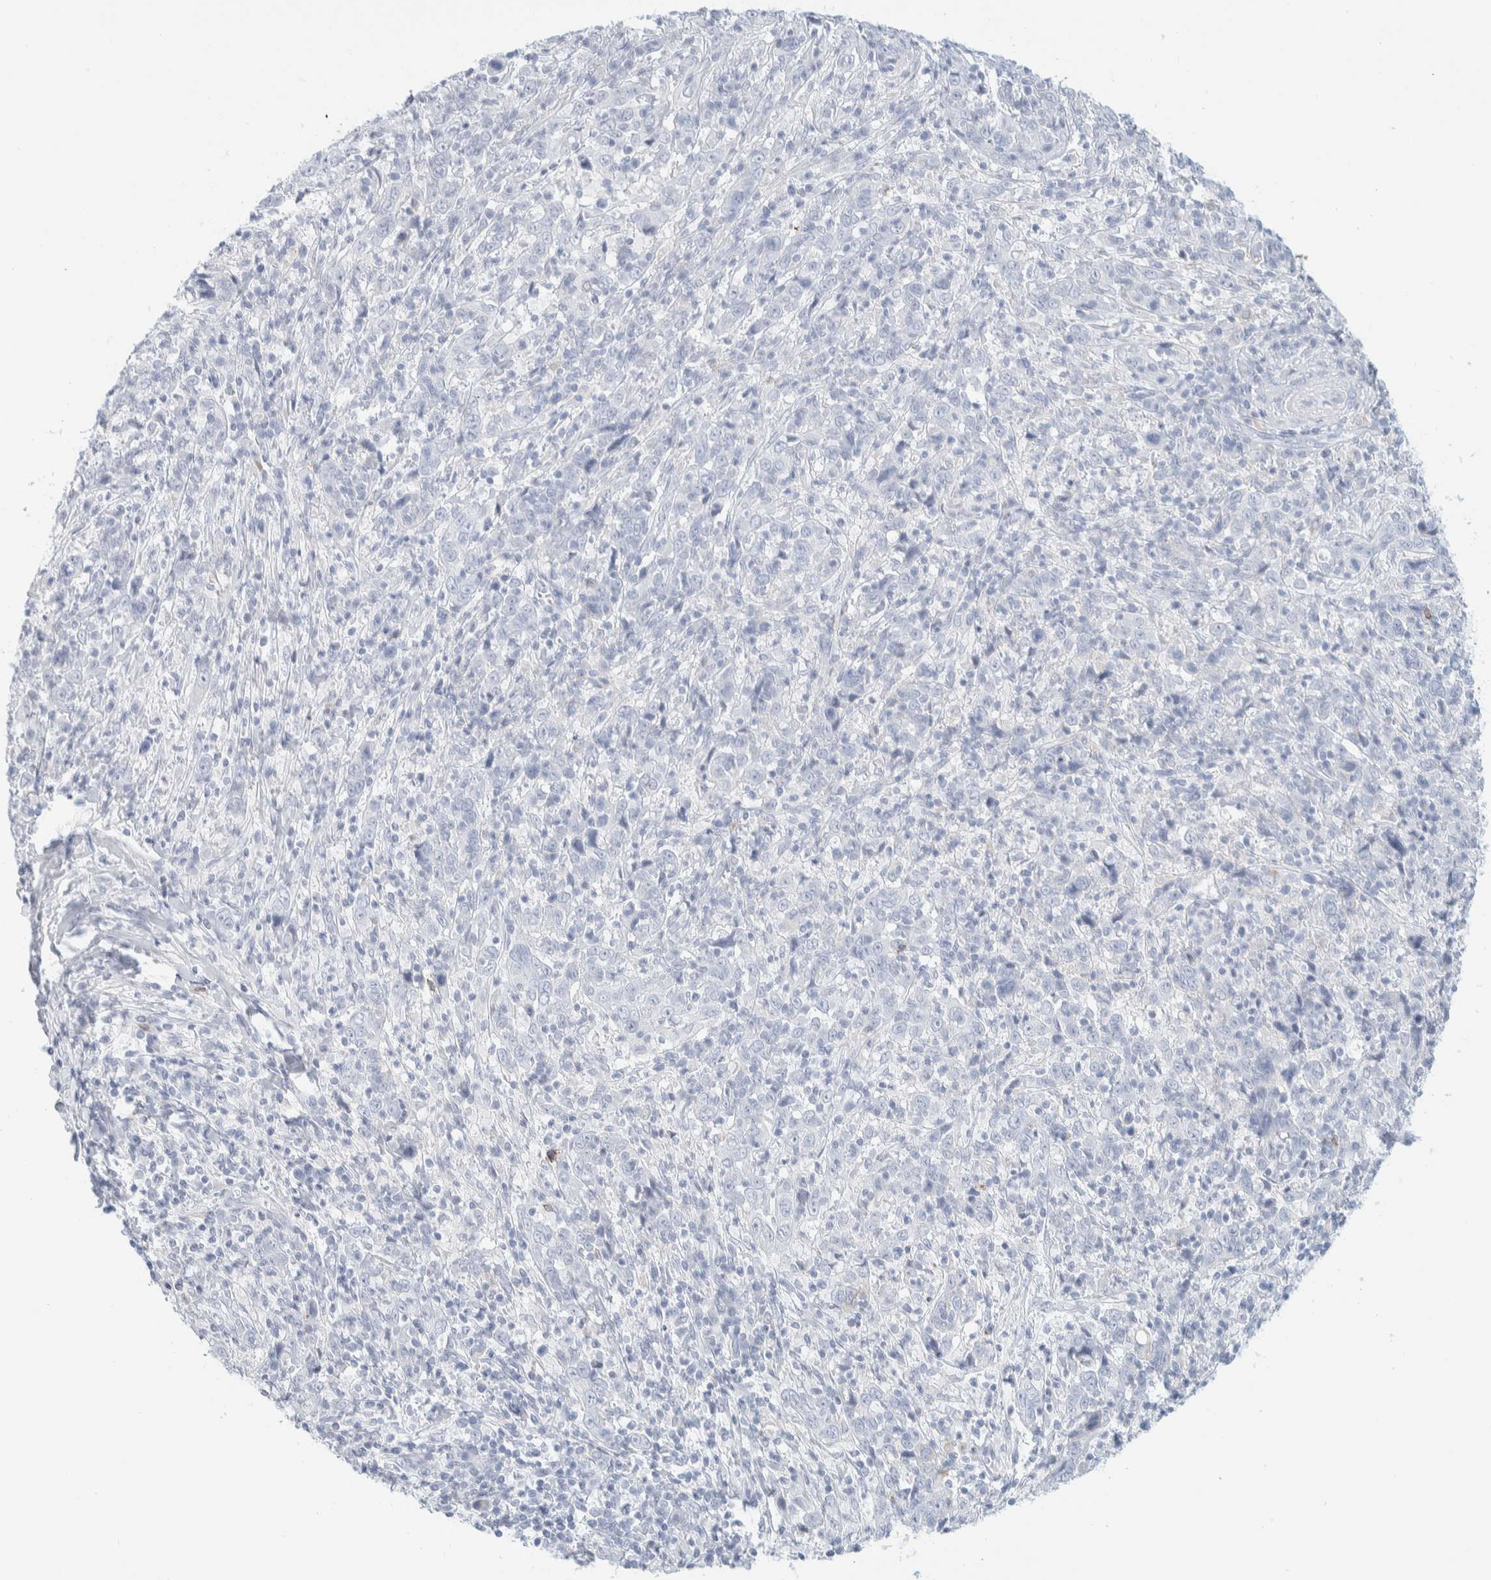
{"staining": {"intensity": "negative", "quantity": "none", "location": "none"}, "tissue": "cervical cancer", "cell_type": "Tumor cells", "image_type": "cancer", "snomed": [{"axis": "morphology", "description": "Squamous cell carcinoma, NOS"}, {"axis": "topography", "description": "Cervix"}], "caption": "IHC photomicrograph of neoplastic tissue: cervical squamous cell carcinoma stained with DAB shows no significant protein positivity in tumor cells.", "gene": "ATCAY", "patient": {"sex": "female", "age": 46}}